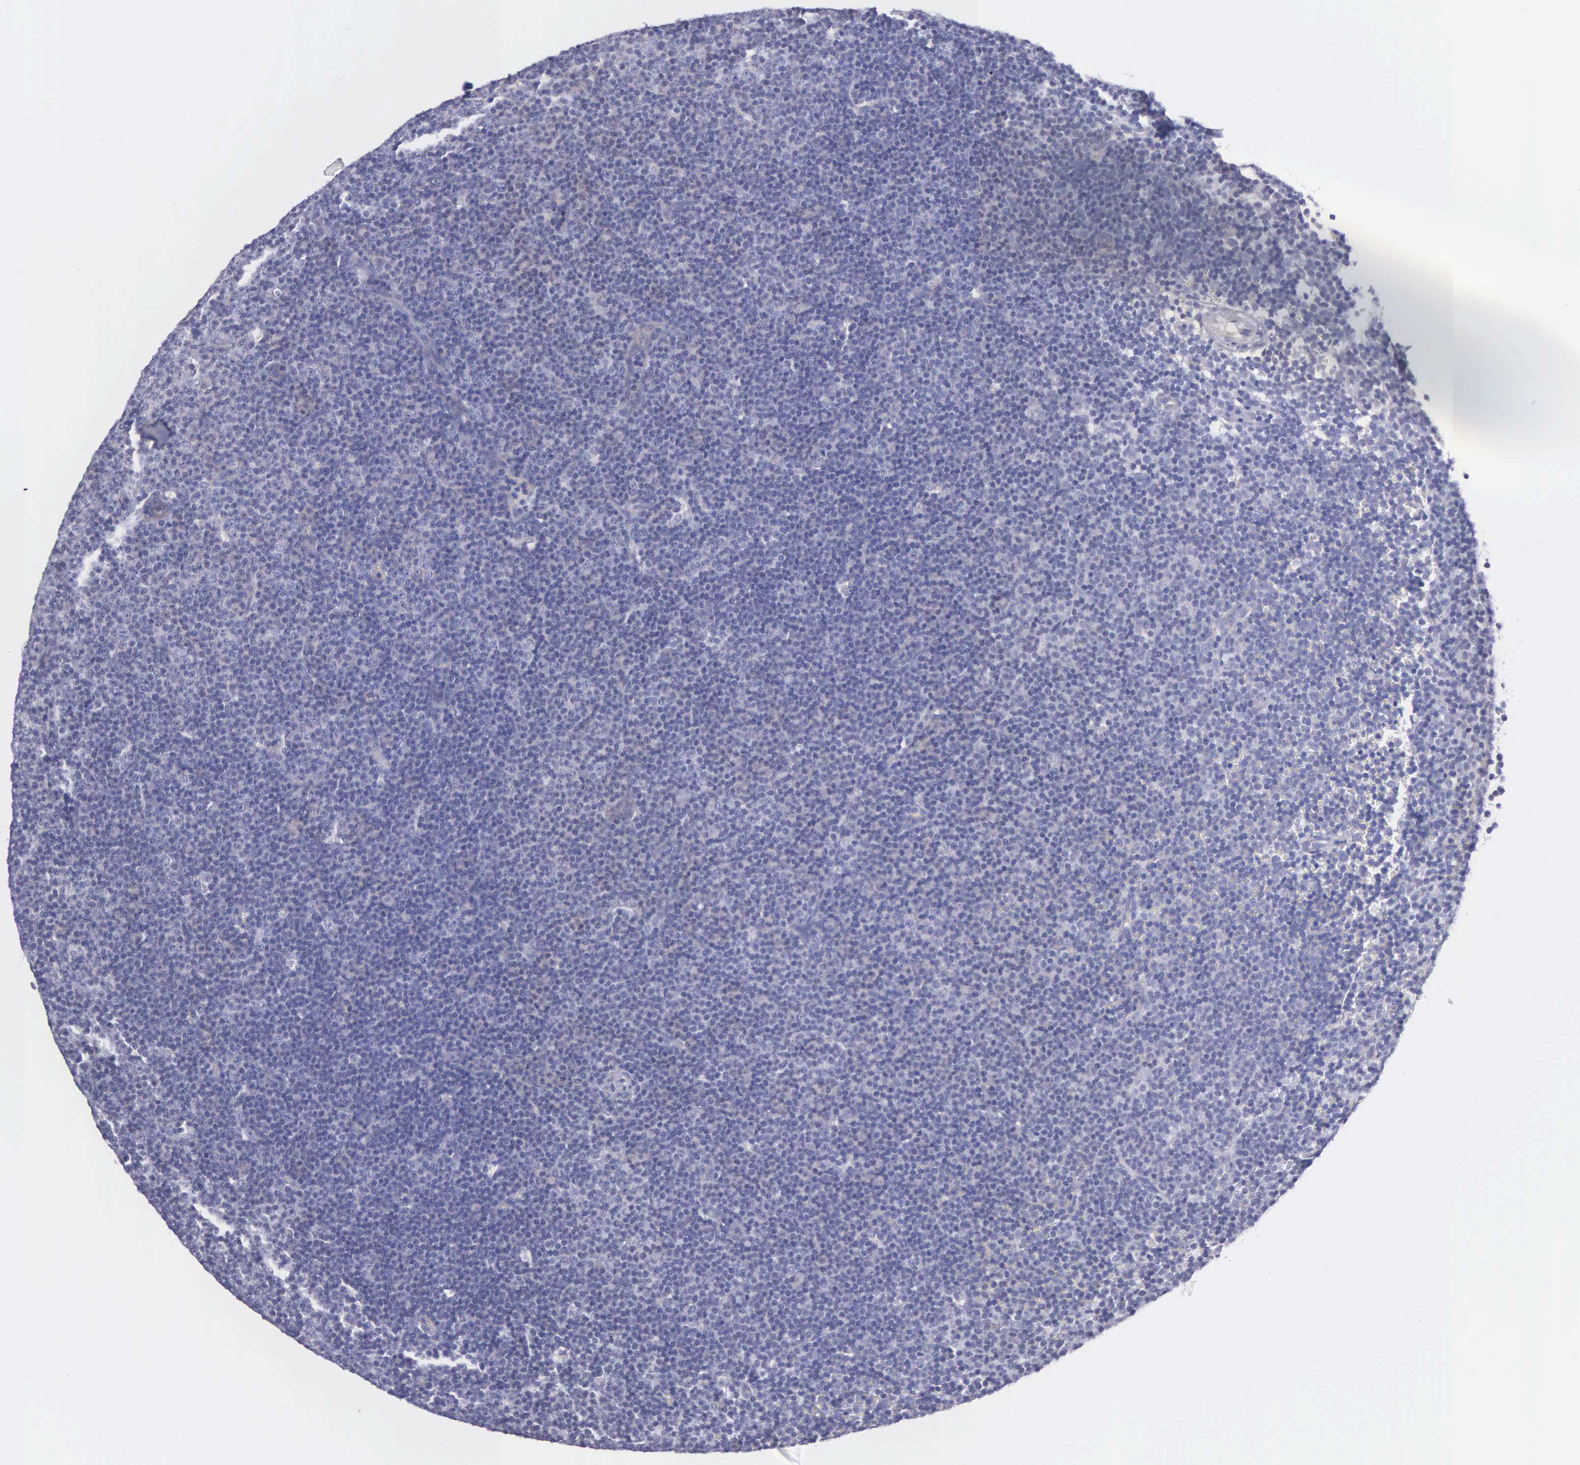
{"staining": {"intensity": "negative", "quantity": "none", "location": "none"}, "tissue": "lymphoma", "cell_type": "Tumor cells", "image_type": "cancer", "snomed": [{"axis": "morphology", "description": "Malignant lymphoma, non-Hodgkin's type, Low grade"}, {"axis": "topography", "description": "Lymph node"}], "caption": "Human lymphoma stained for a protein using immunohistochemistry shows no staining in tumor cells.", "gene": "MIA2", "patient": {"sex": "male", "age": 57}}